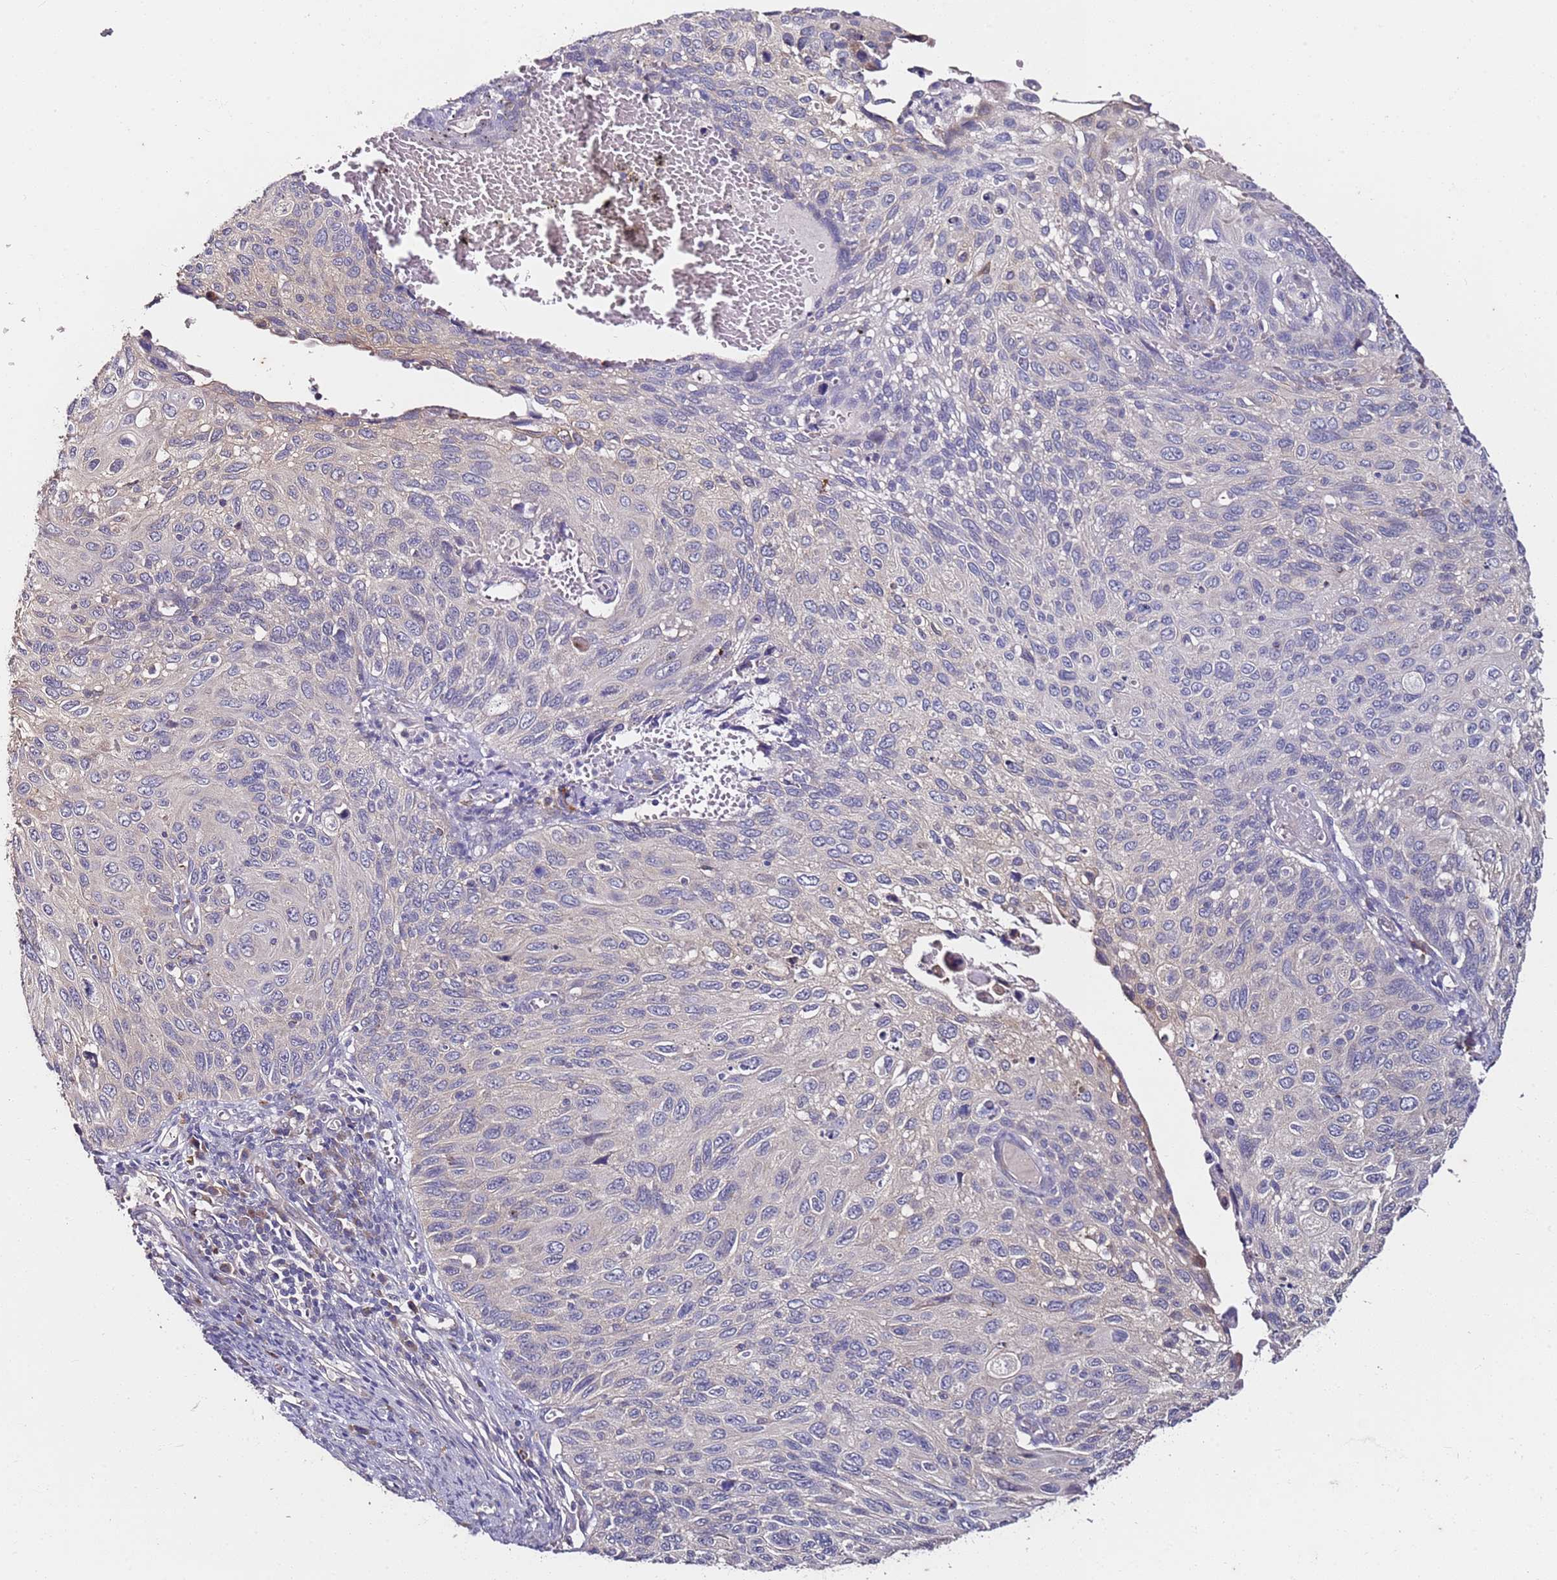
{"staining": {"intensity": "negative", "quantity": "none", "location": "none"}, "tissue": "cervical cancer", "cell_type": "Tumor cells", "image_type": "cancer", "snomed": [{"axis": "morphology", "description": "Squamous cell carcinoma, NOS"}, {"axis": "topography", "description": "Cervix"}], "caption": "This is a image of immunohistochemistry staining of cervical cancer, which shows no expression in tumor cells. (Stains: DAB (3,3'-diaminobenzidine) immunohistochemistry (IHC) with hematoxylin counter stain, Microscopy: brightfield microscopy at high magnification).", "gene": "SRRM5", "patient": {"sex": "female", "age": 70}}